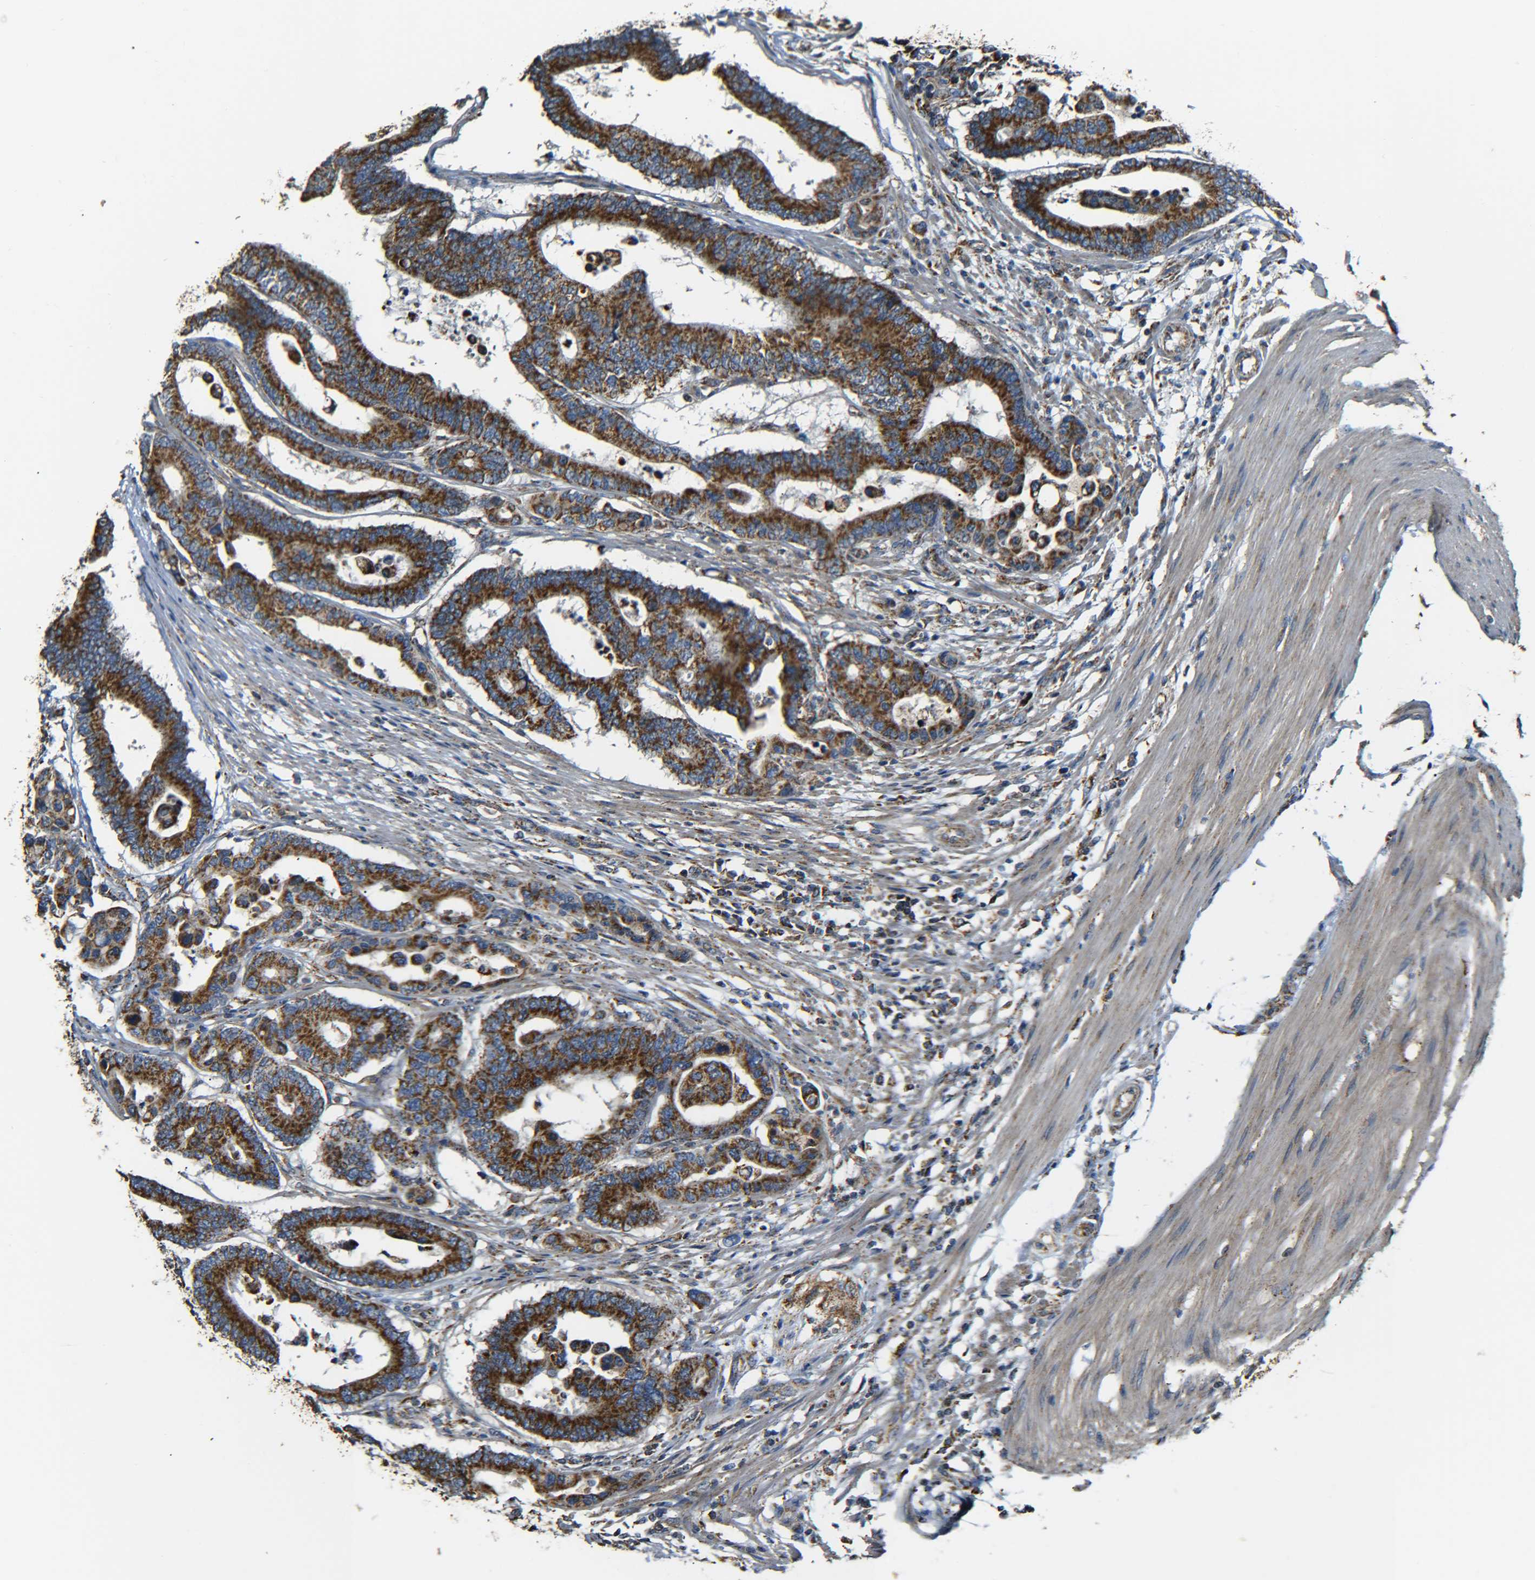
{"staining": {"intensity": "strong", "quantity": ">75%", "location": "cytoplasmic/membranous"}, "tissue": "colorectal cancer", "cell_type": "Tumor cells", "image_type": "cancer", "snomed": [{"axis": "morphology", "description": "Normal tissue, NOS"}, {"axis": "morphology", "description": "Adenocarcinoma, NOS"}, {"axis": "topography", "description": "Colon"}], "caption": "Adenocarcinoma (colorectal) stained with a protein marker shows strong staining in tumor cells.", "gene": "NR3C2", "patient": {"sex": "male", "age": 82}}